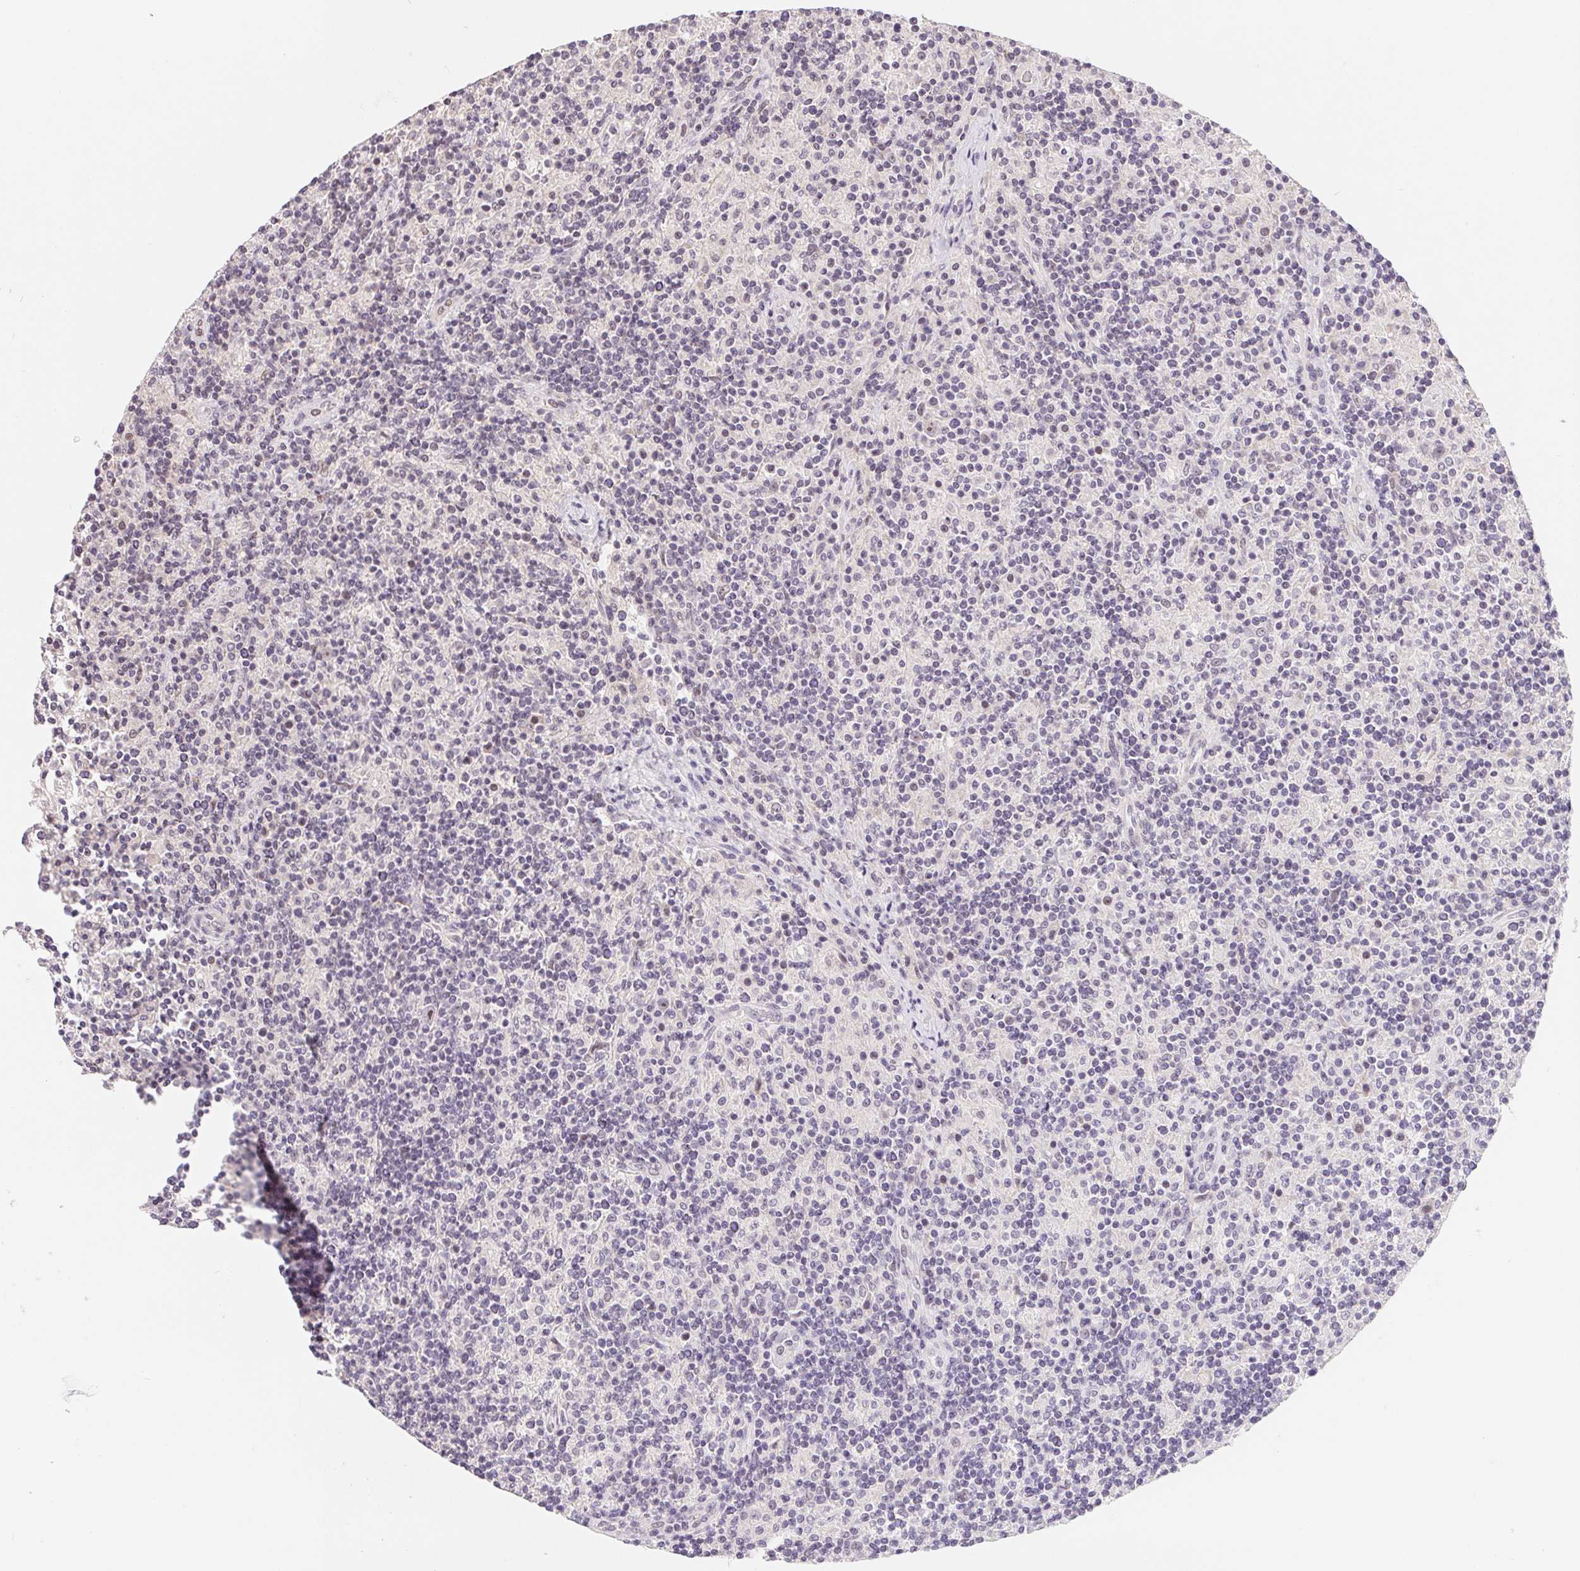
{"staining": {"intensity": "negative", "quantity": "none", "location": "none"}, "tissue": "lymphoma", "cell_type": "Tumor cells", "image_type": "cancer", "snomed": [{"axis": "morphology", "description": "Hodgkin's disease, NOS"}, {"axis": "topography", "description": "Lymph node"}], "caption": "This is a histopathology image of immunohistochemistry (IHC) staining of Hodgkin's disease, which shows no positivity in tumor cells.", "gene": "LCA5L", "patient": {"sex": "male", "age": 70}}